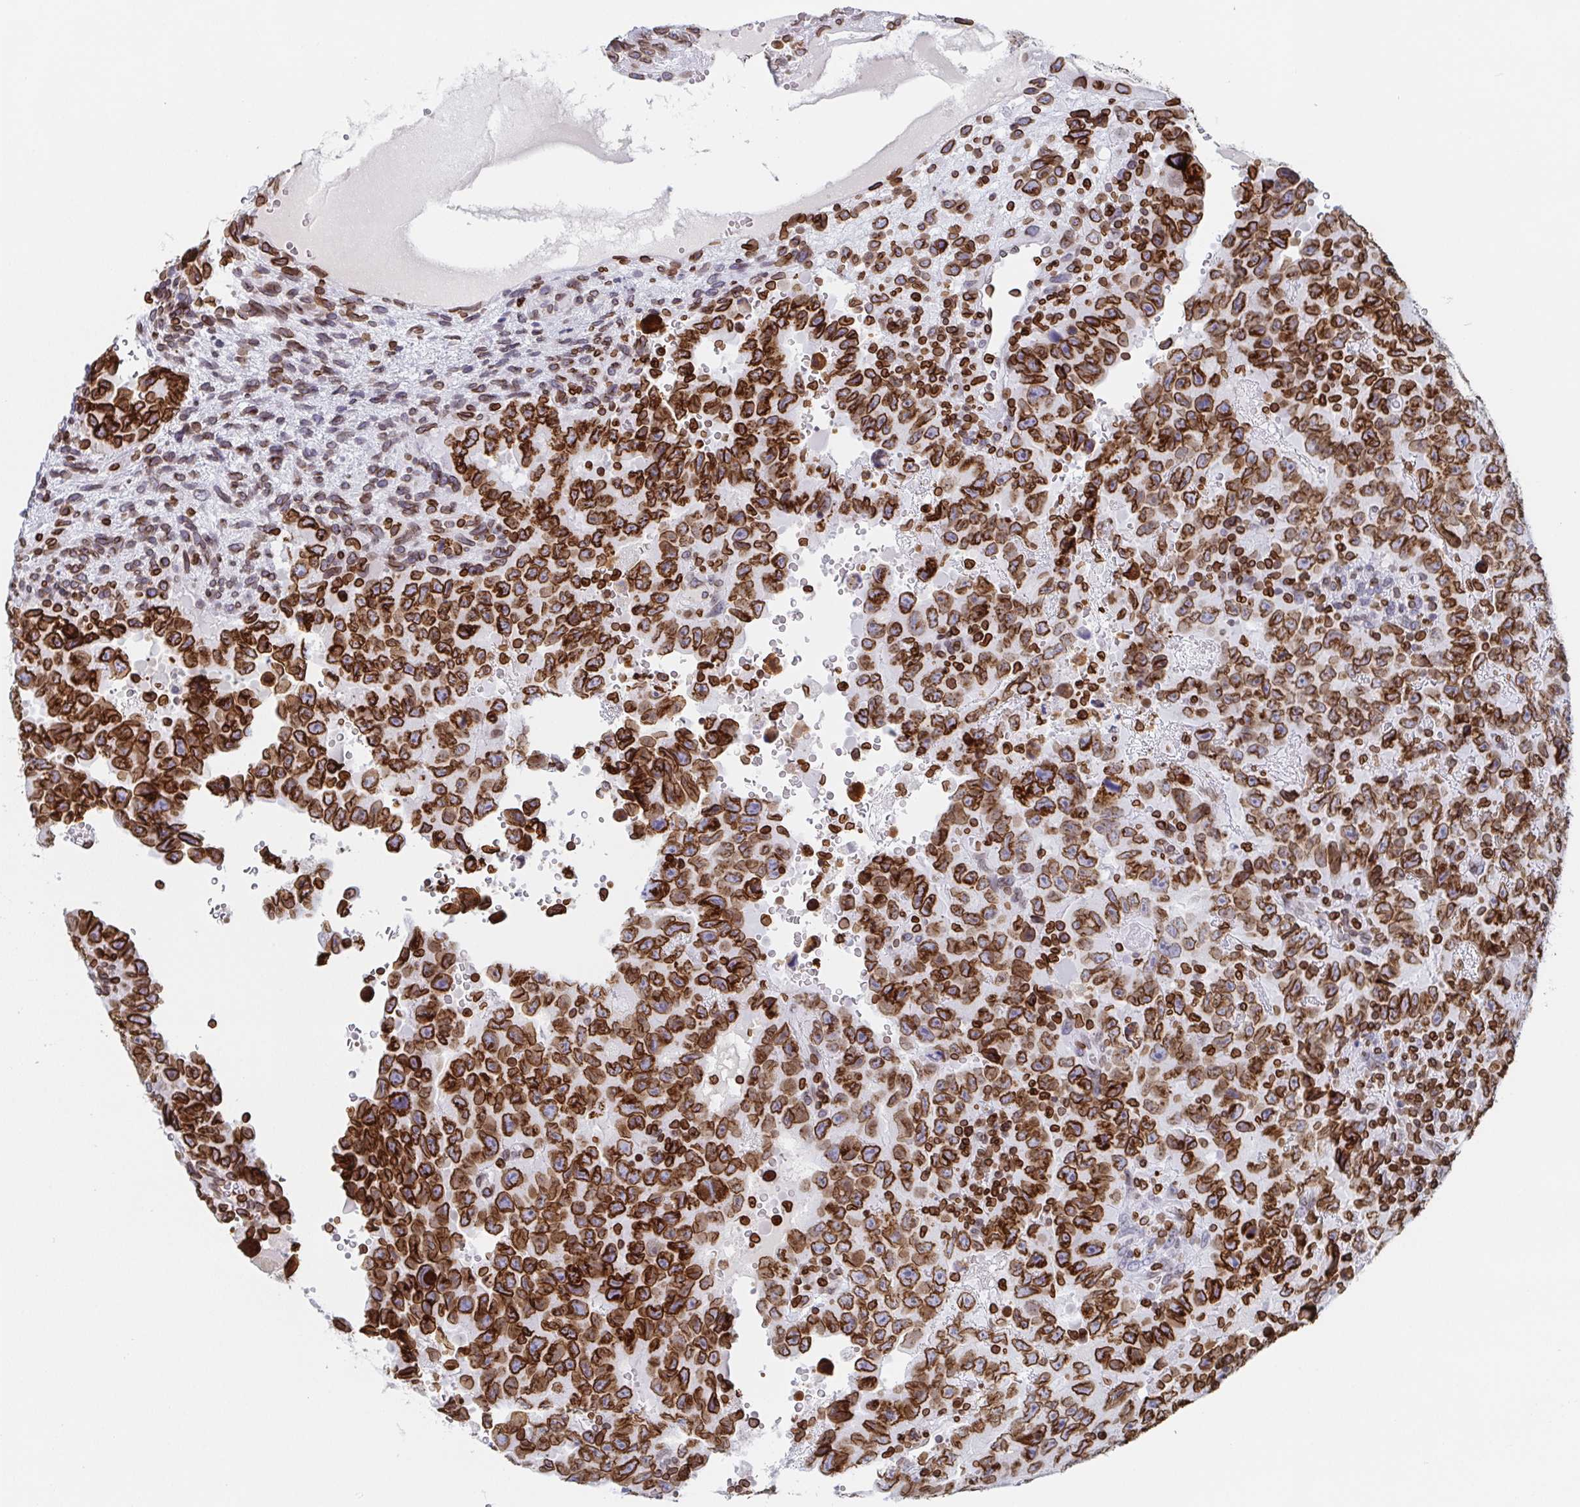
{"staining": {"intensity": "strong", "quantity": ">75%", "location": "cytoplasmic/membranous,nuclear"}, "tissue": "testis cancer", "cell_type": "Tumor cells", "image_type": "cancer", "snomed": [{"axis": "morphology", "description": "Carcinoma, Embryonal, NOS"}, {"axis": "topography", "description": "Testis"}], "caption": "A brown stain shows strong cytoplasmic/membranous and nuclear expression of a protein in human testis embryonal carcinoma tumor cells.", "gene": "BTBD7", "patient": {"sex": "male", "age": 24}}